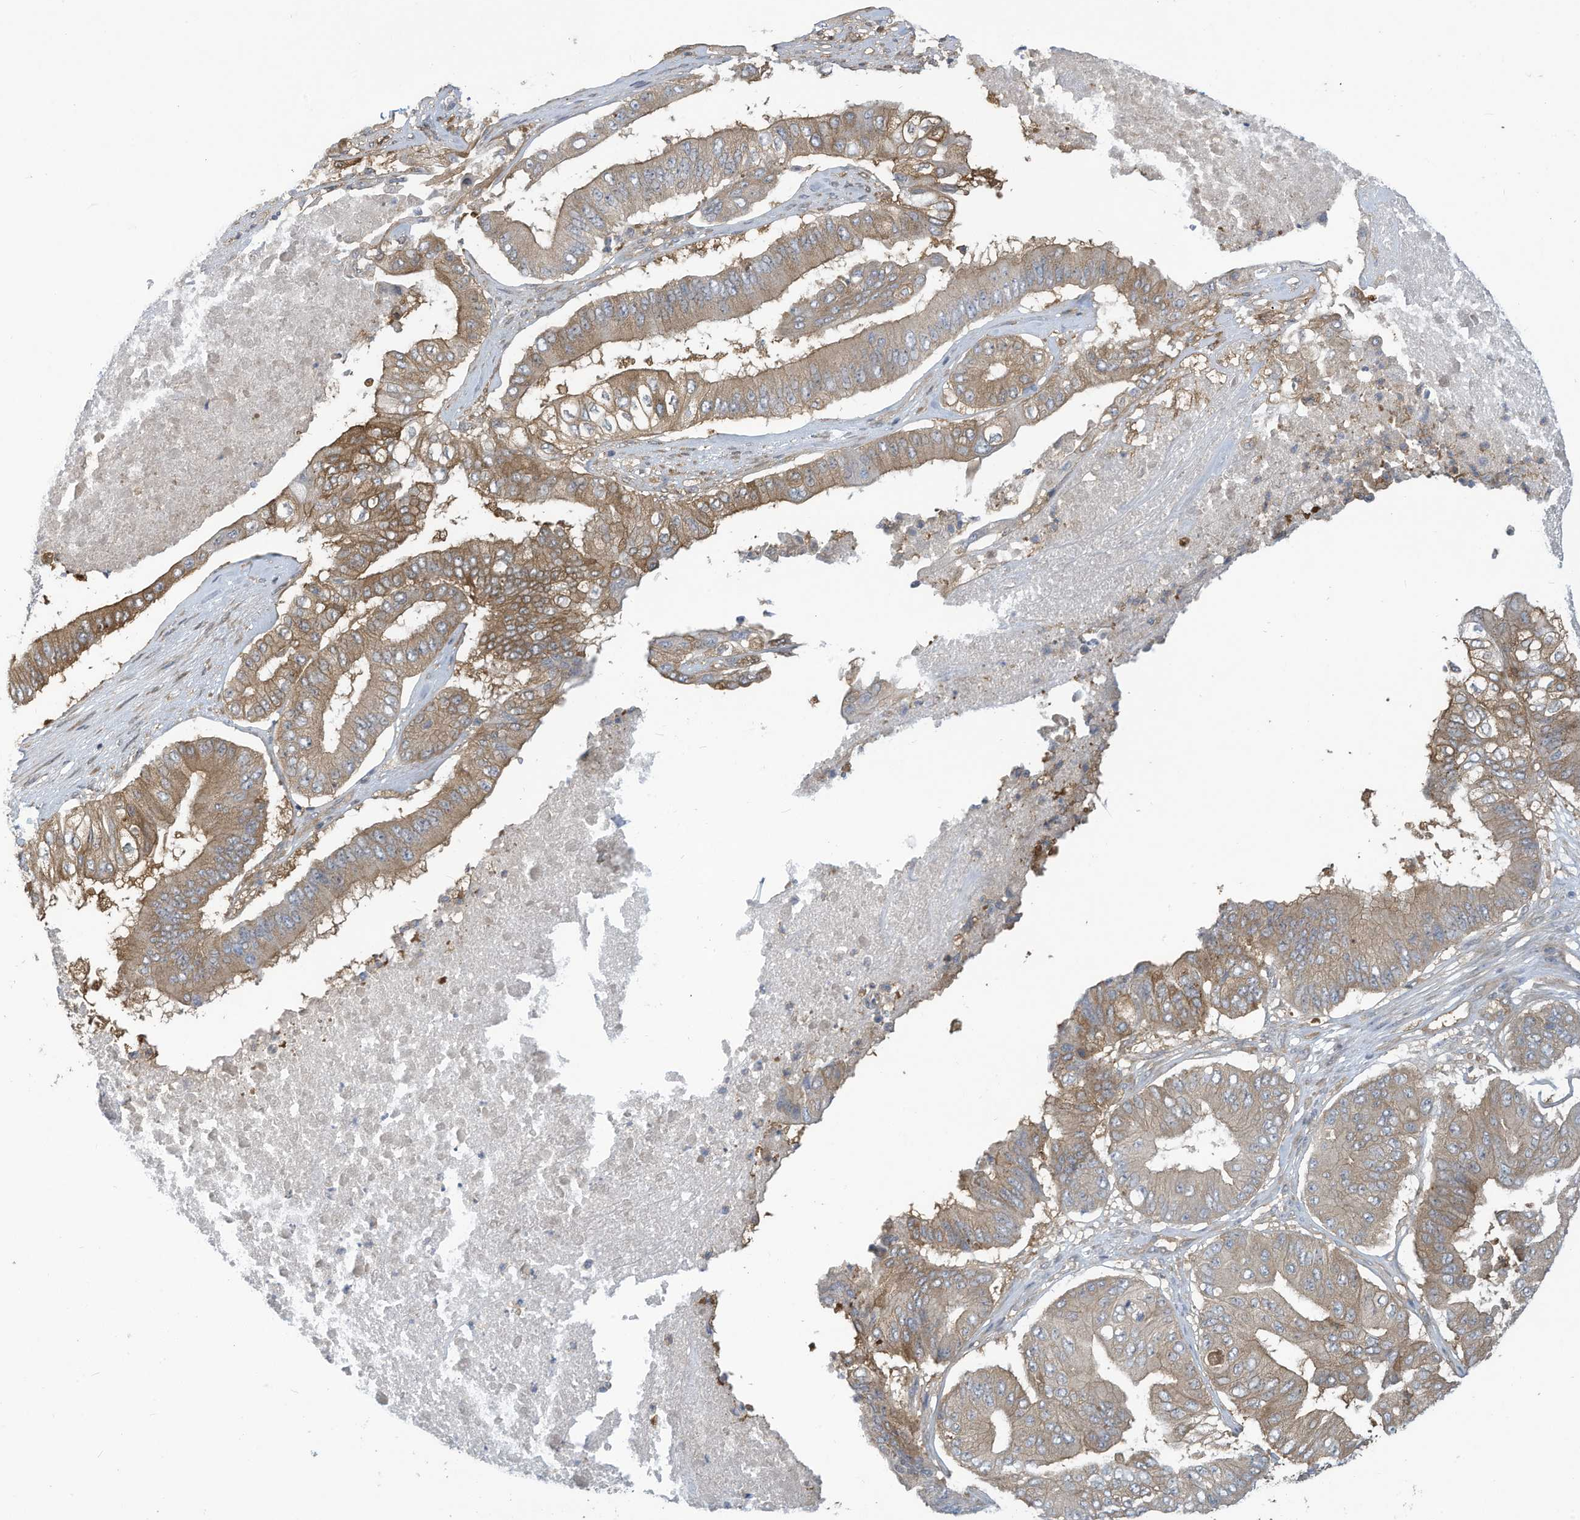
{"staining": {"intensity": "moderate", "quantity": ">75%", "location": "cytoplasmic/membranous"}, "tissue": "pancreatic cancer", "cell_type": "Tumor cells", "image_type": "cancer", "snomed": [{"axis": "morphology", "description": "Adenocarcinoma, NOS"}, {"axis": "topography", "description": "Pancreas"}], "caption": "A brown stain labels moderate cytoplasmic/membranous staining of a protein in pancreatic adenocarcinoma tumor cells. The staining is performed using DAB brown chromogen to label protein expression. The nuclei are counter-stained blue using hematoxylin.", "gene": "ADI1", "patient": {"sex": "female", "age": 77}}